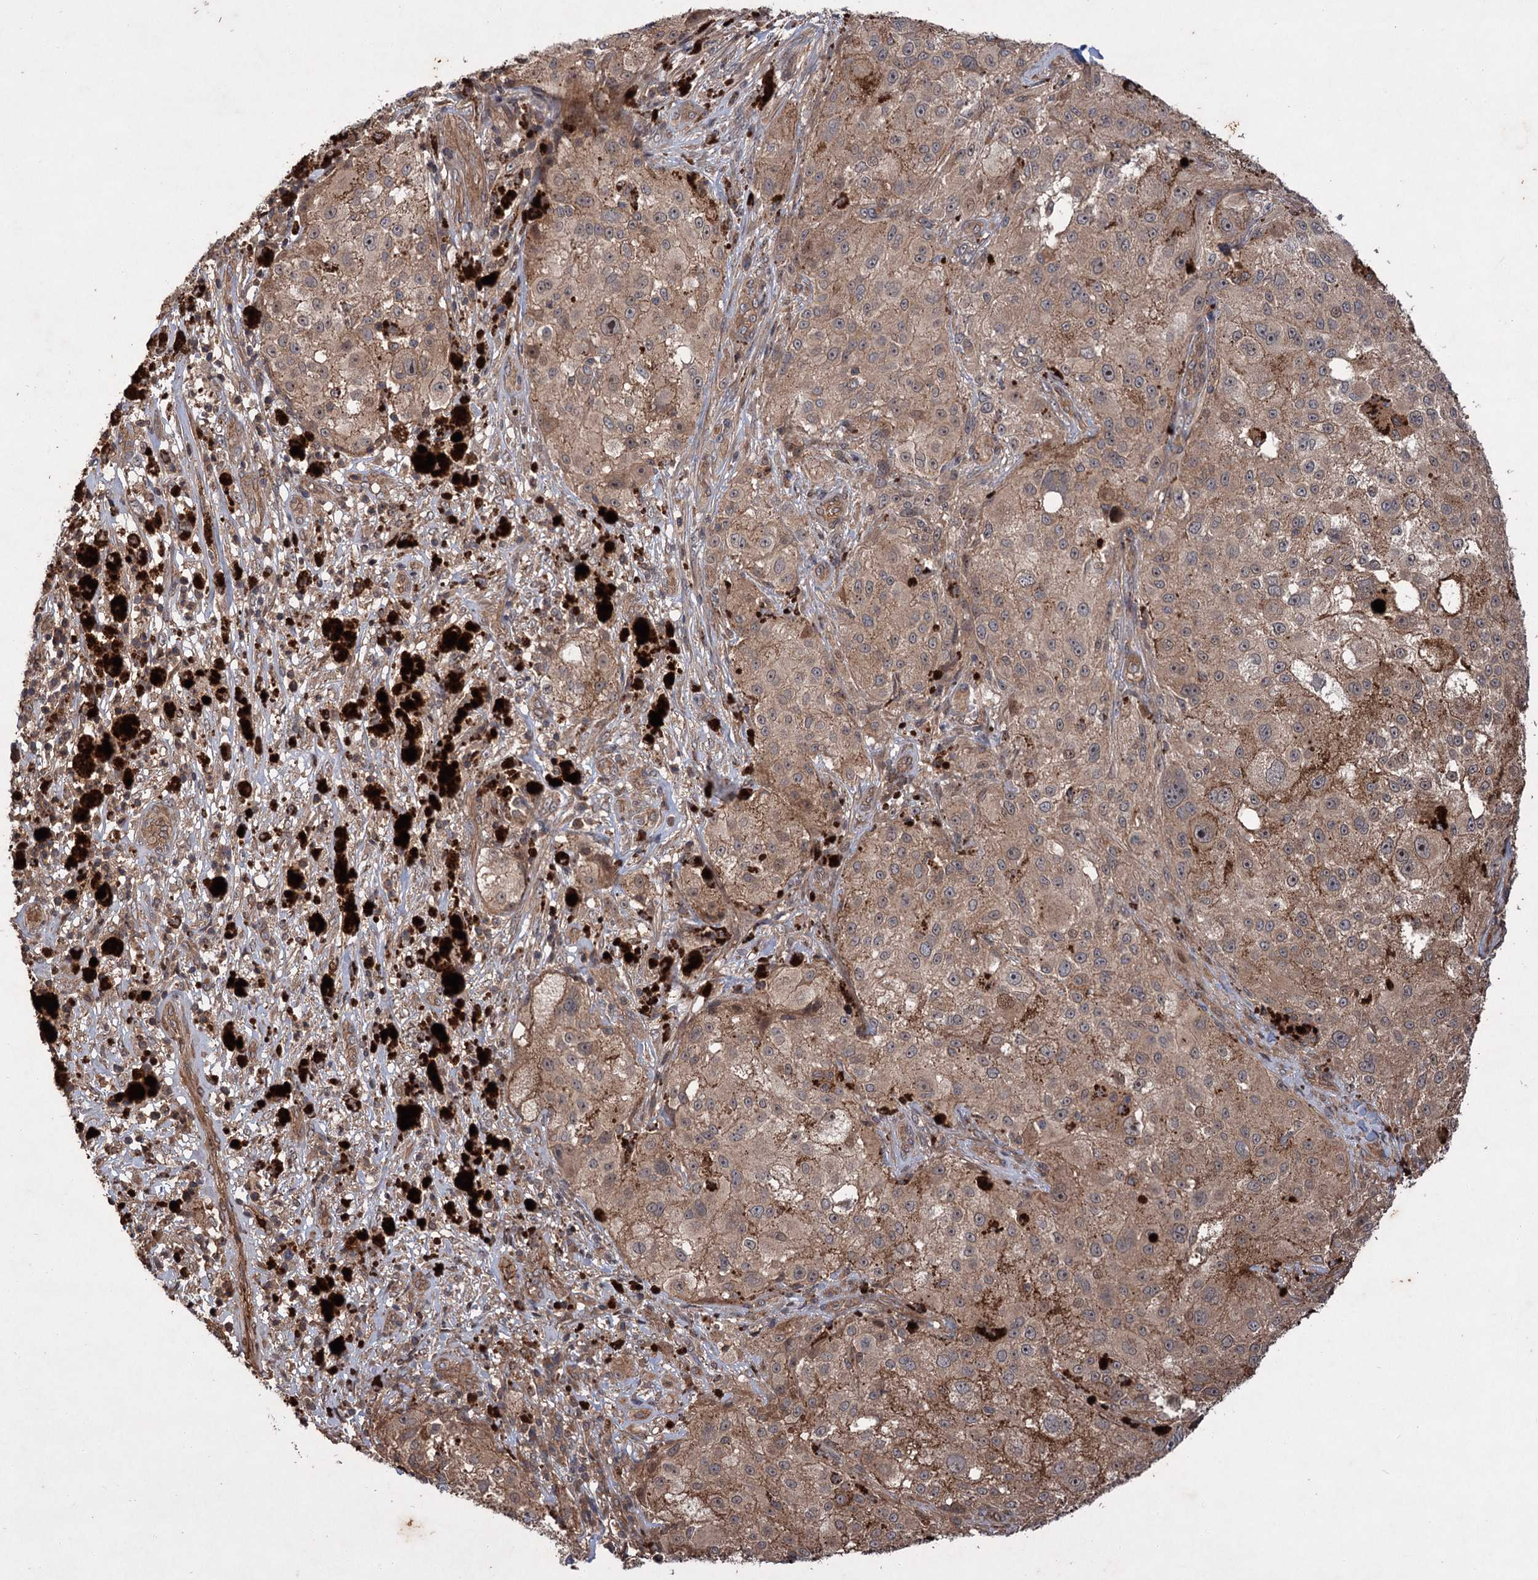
{"staining": {"intensity": "moderate", "quantity": ">75%", "location": "cytoplasmic/membranous"}, "tissue": "melanoma", "cell_type": "Tumor cells", "image_type": "cancer", "snomed": [{"axis": "morphology", "description": "Necrosis, NOS"}, {"axis": "morphology", "description": "Malignant melanoma, NOS"}, {"axis": "topography", "description": "Skin"}], "caption": "The histopathology image displays staining of malignant melanoma, revealing moderate cytoplasmic/membranous protein expression (brown color) within tumor cells.", "gene": "ADK", "patient": {"sex": "female", "age": 87}}